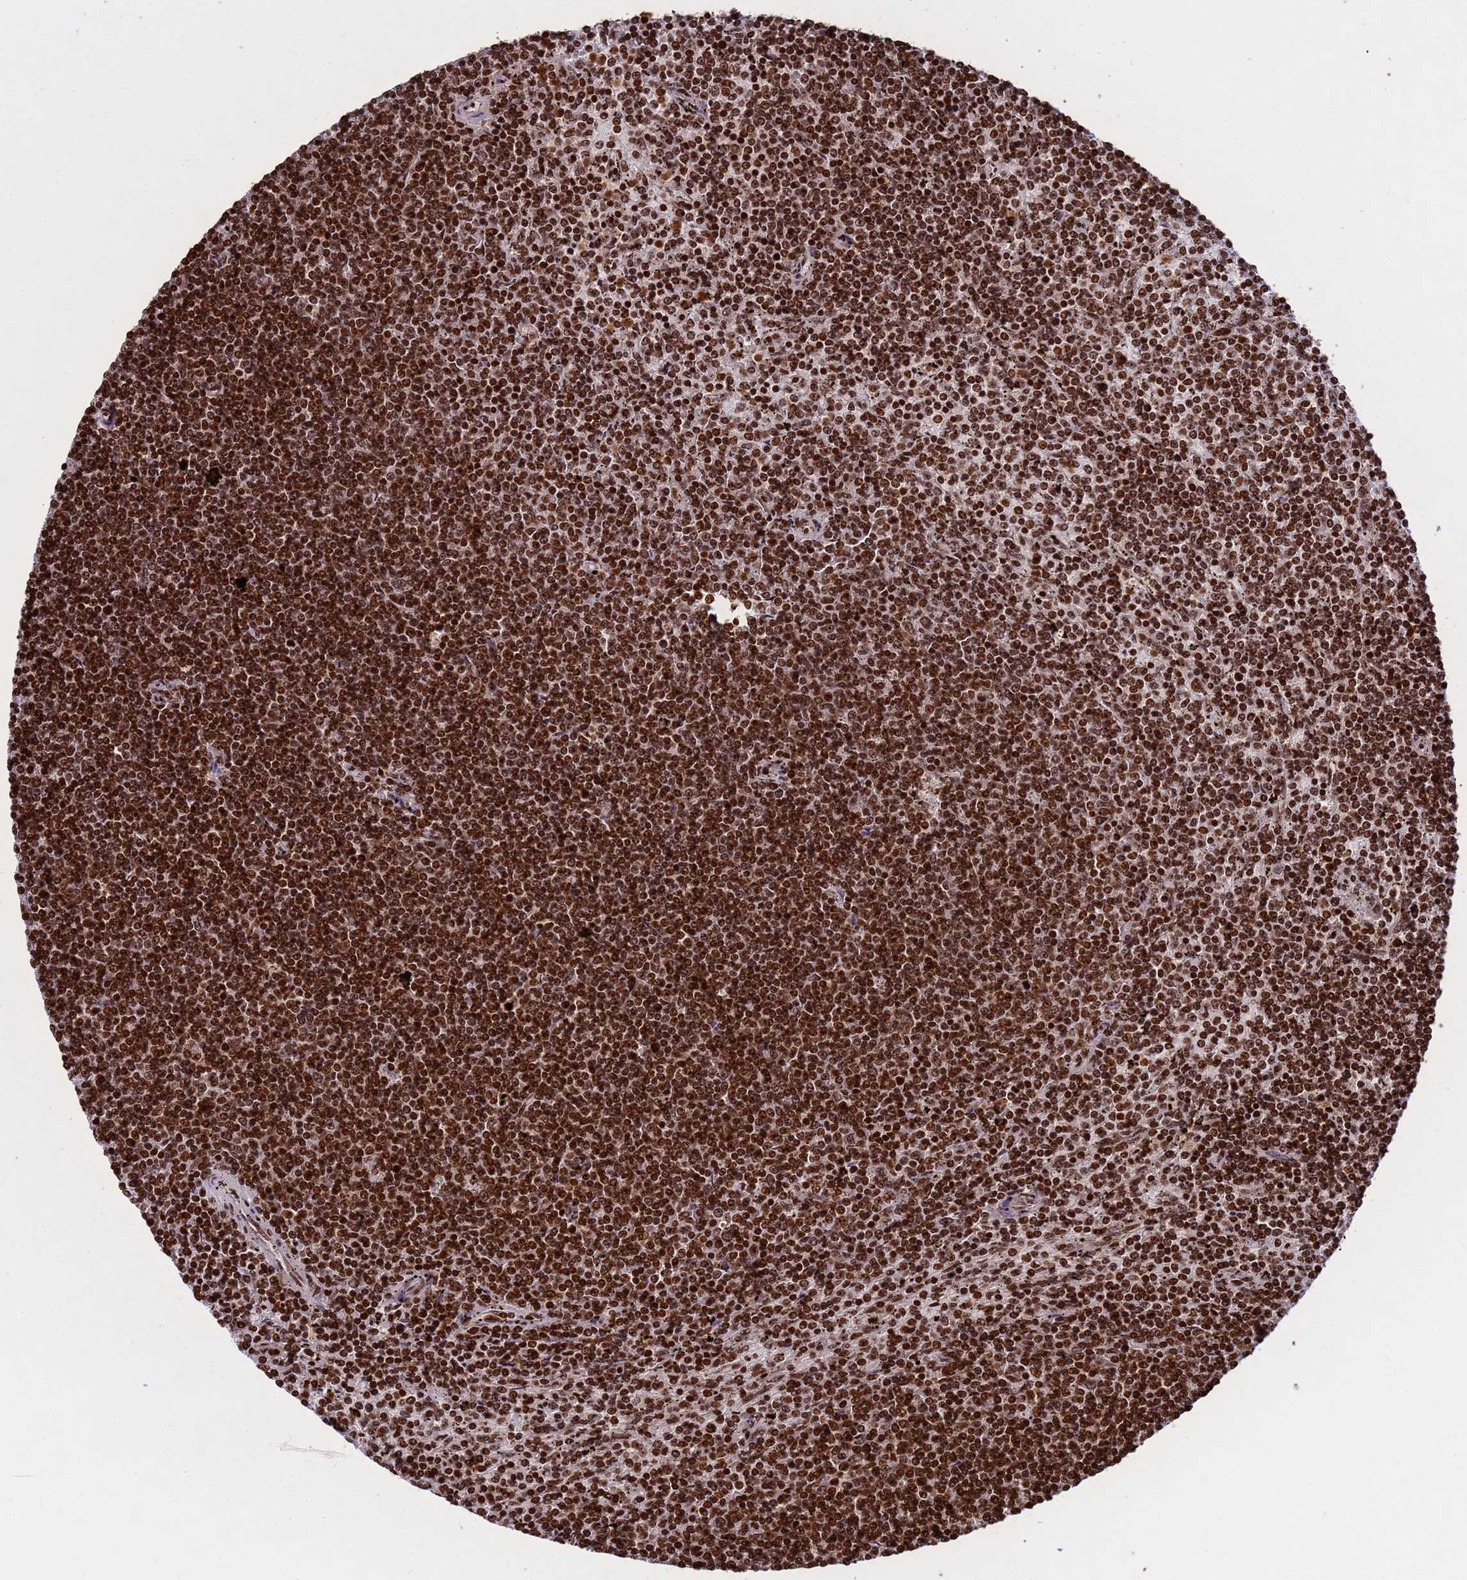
{"staining": {"intensity": "strong", "quantity": ">75%", "location": "nuclear"}, "tissue": "lymphoma", "cell_type": "Tumor cells", "image_type": "cancer", "snomed": [{"axis": "morphology", "description": "Malignant lymphoma, non-Hodgkin's type, Low grade"}, {"axis": "topography", "description": "Spleen"}], "caption": "Strong nuclear staining for a protein is identified in about >75% of tumor cells of lymphoma using immunohistochemistry (IHC).", "gene": "H3-3B", "patient": {"sex": "female", "age": 50}}